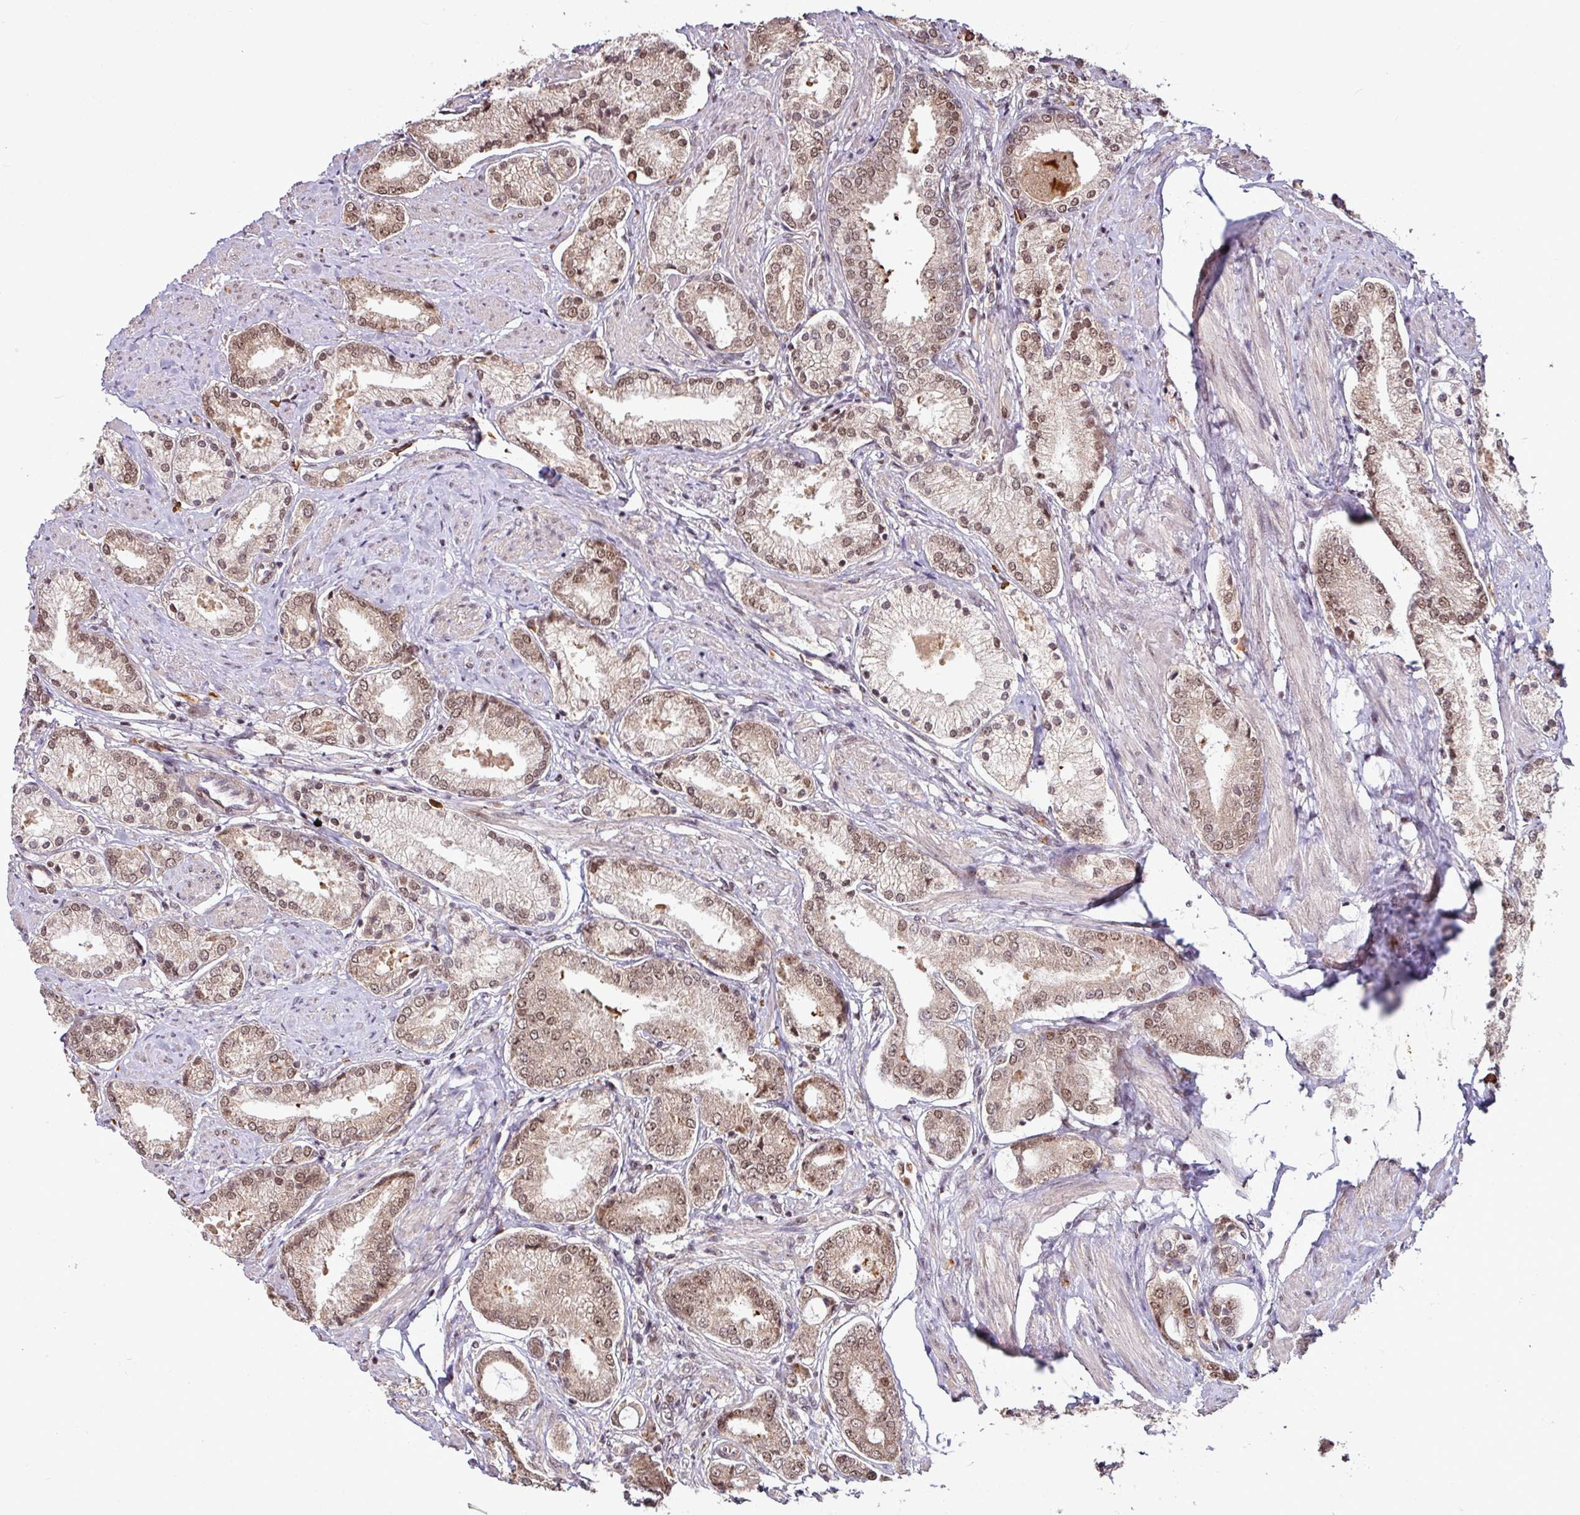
{"staining": {"intensity": "moderate", "quantity": ">75%", "location": "nuclear"}, "tissue": "prostate cancer", "cell_type": "Tumor cells", "image_type": "cancer", "snomed": [{"axis": "morphology", "description": "Adenocarcinoma, High grade"}, {"axis": "topography", "description": "Prostate and seminal vesicle, NOS"}], "caption": "Human high-grade adenocarcinoma (prostate) stained with a brown dye shows moderate nuclear positive staining in approximately >75% of tumor cells.", "gene": "PHF23", "patient": {"sex": "male", "age": 64}}